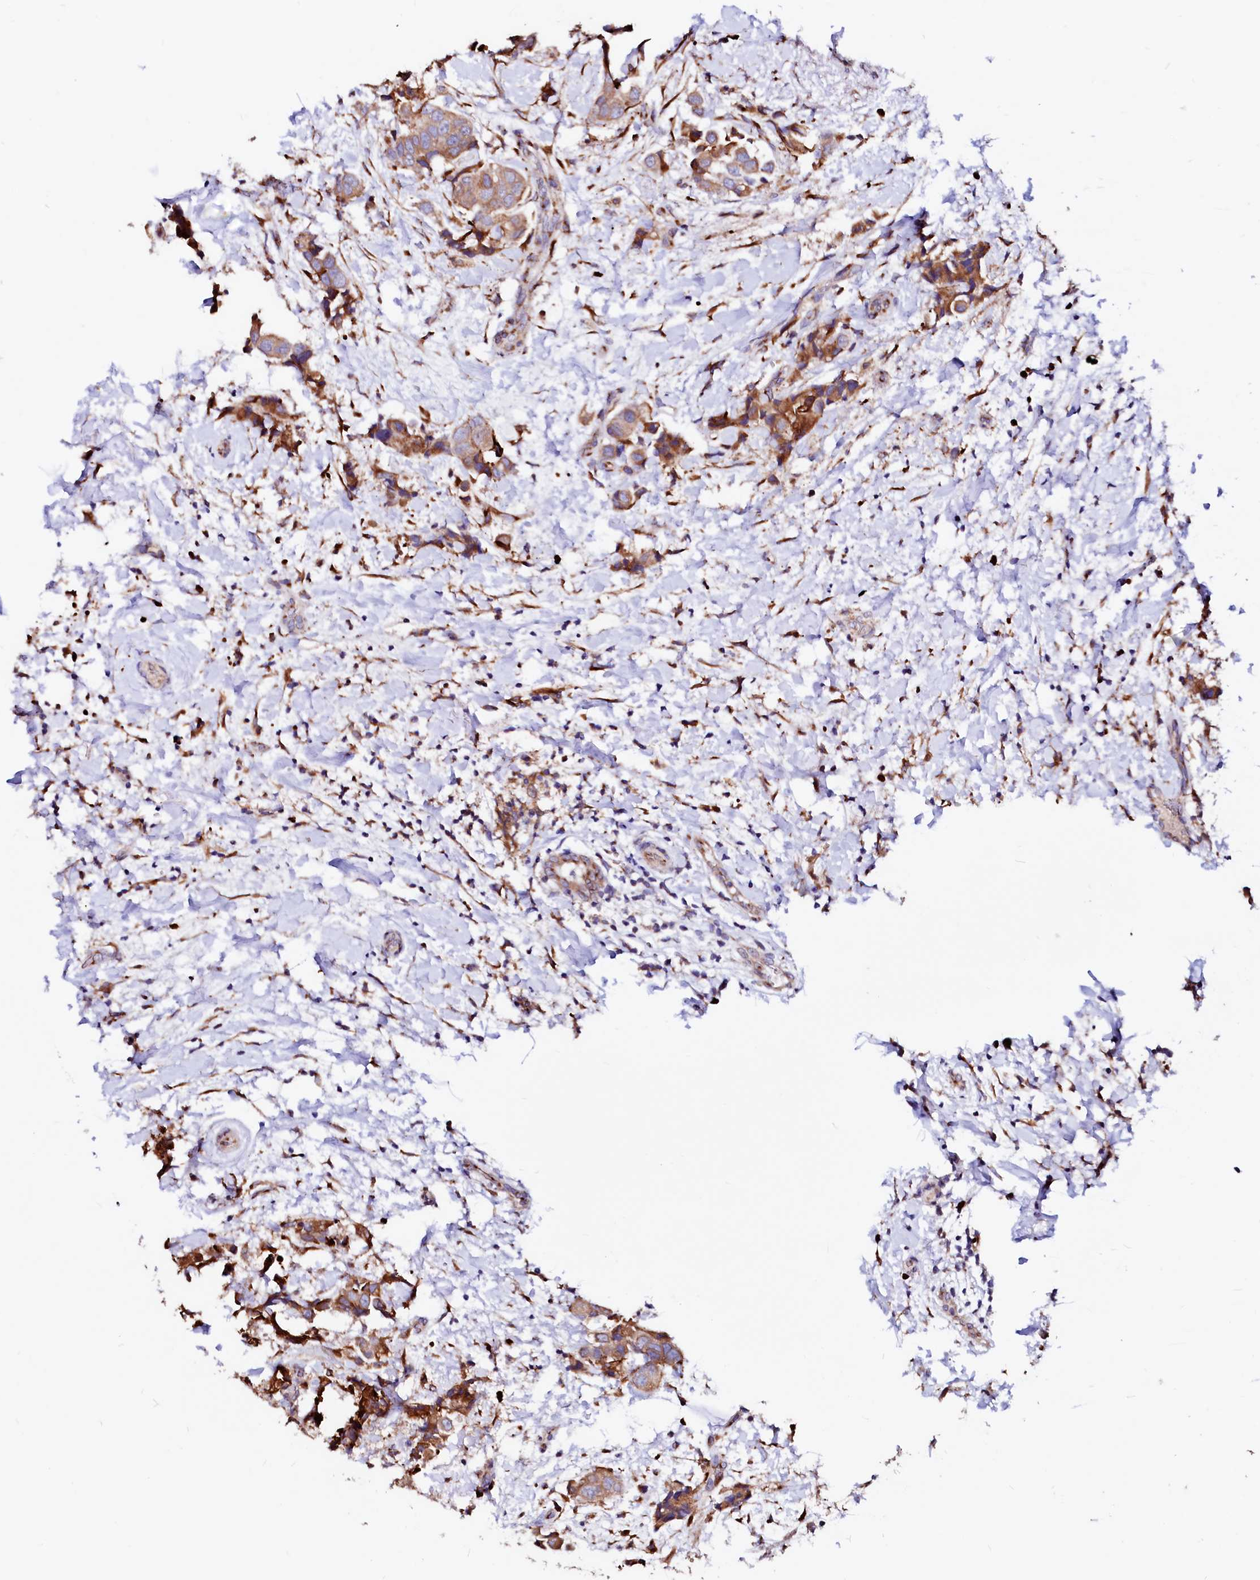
{"staining": {"intensity": "moderate", "quantity": ">75%", "location": "cytoplasmic/membranous"}, "tissue": "breast cancer", "cell_type": "Tumor cells", "image_type": "cancer", "snomed": [{"axis": "morphology", "description": "Normal tissue, NOS"}, {"axis": "morphology", "description": "Duct carcinoma"}, {"axis": "topography", "description": "Breast"}], "caption": "Breast invasive ductal carcinoma stained for a protein (brown) reveals moderate cytoplasmic/membranous positive staining in about >75% of tumor cells.", "gene": "LMAN1", "patient": {"sex": "female", "age": 62}}